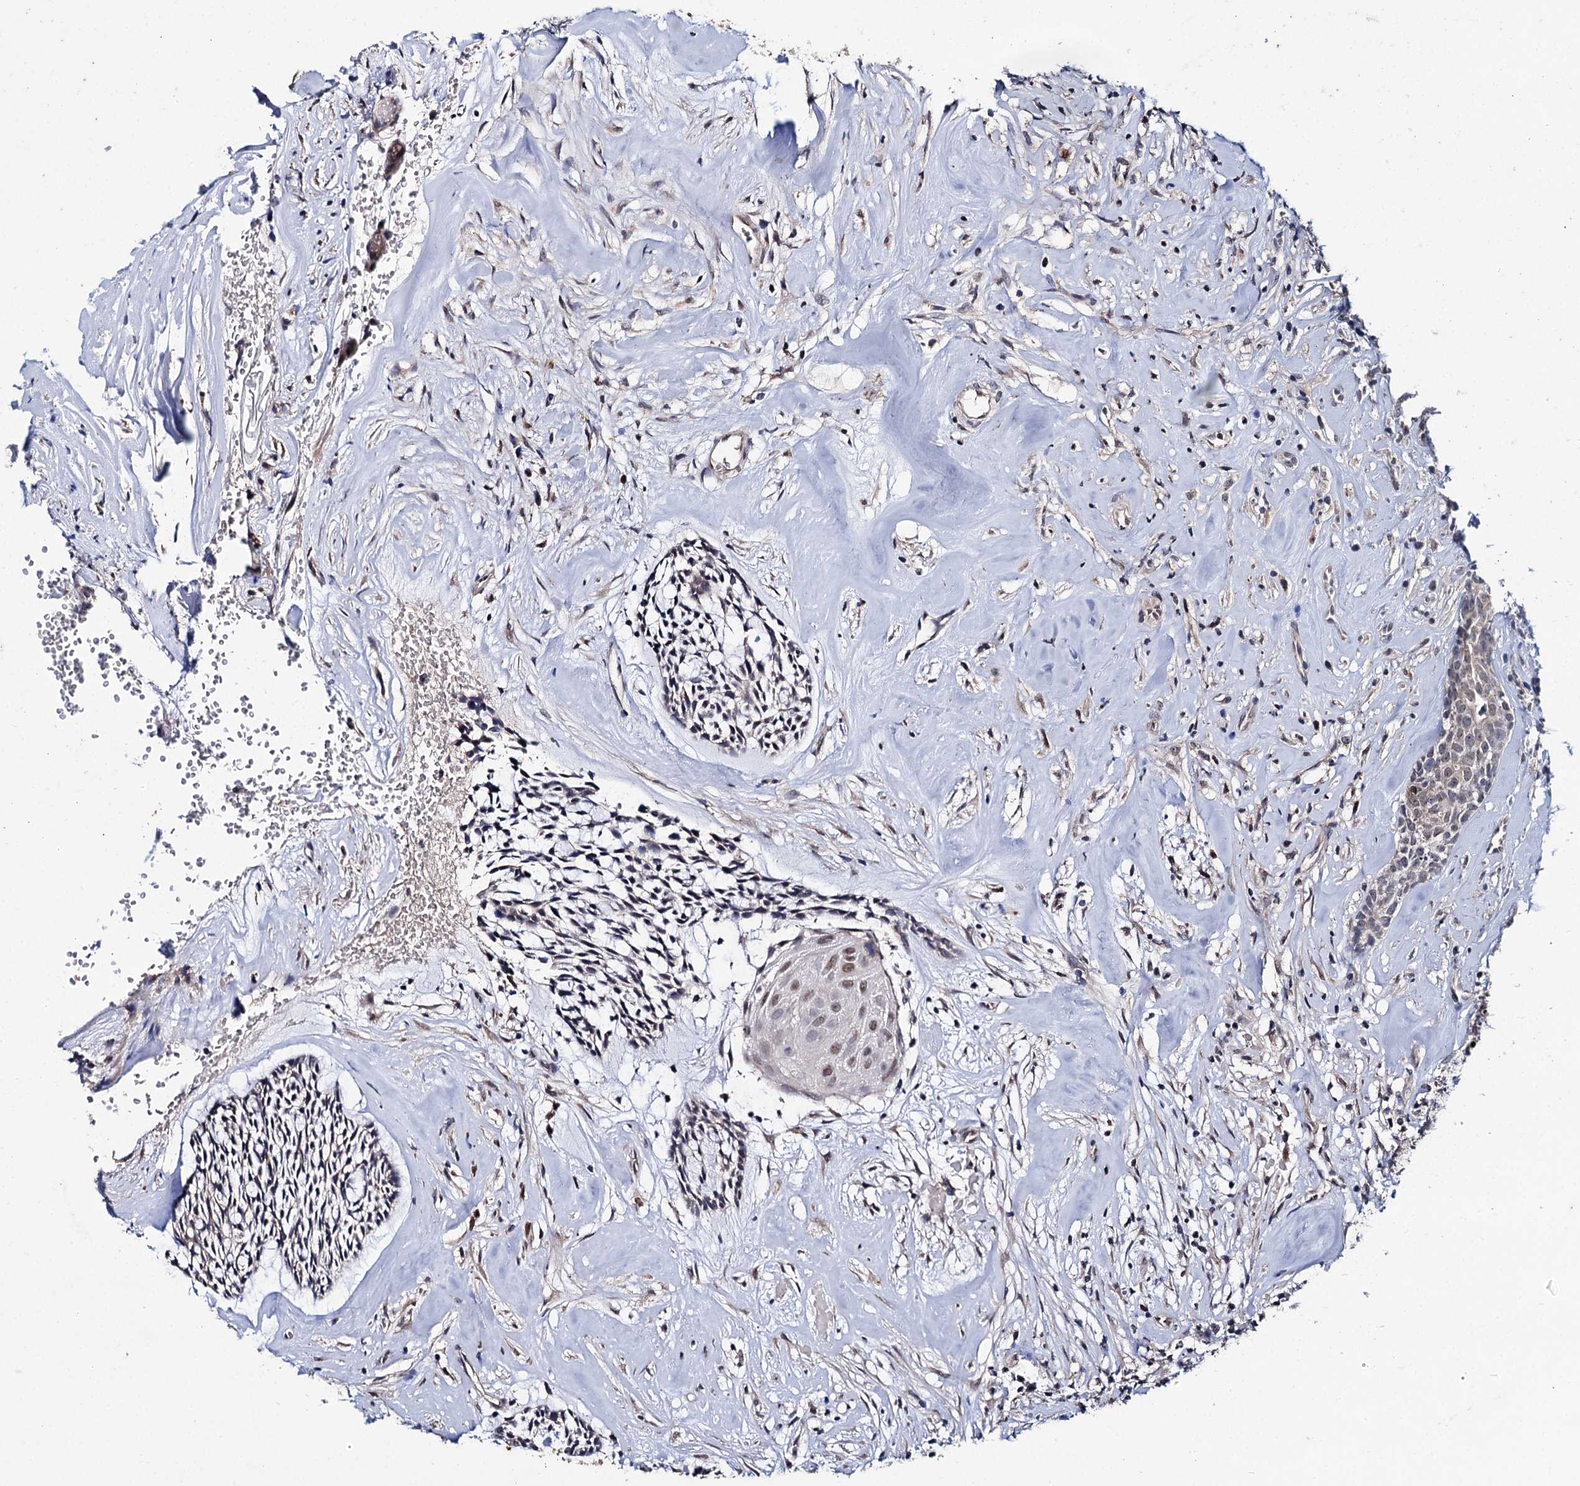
{"staining": {"intensity": "moderate", "quantity": "<25%", "location": "nuclear"}, "tissue": "head and neck cancer", "cell_type": "Tumor cells", "image_type": "cancer", "snomed": [{"axis": "morphology", "description": "Adenocarcinoma, NOS"}, {"axis": "topography", "description": "Subcutis"}, {"axis": "topography", "description": "Head-Neck"}], "caption": "Head and neck adenocarcinoma was stained to show a protein in brown. There is low levels of moderate nuclear positivity in about <25% of tumor cells.", "gene": "CLPB", "patient": {"sex": "female", "age": 73}}